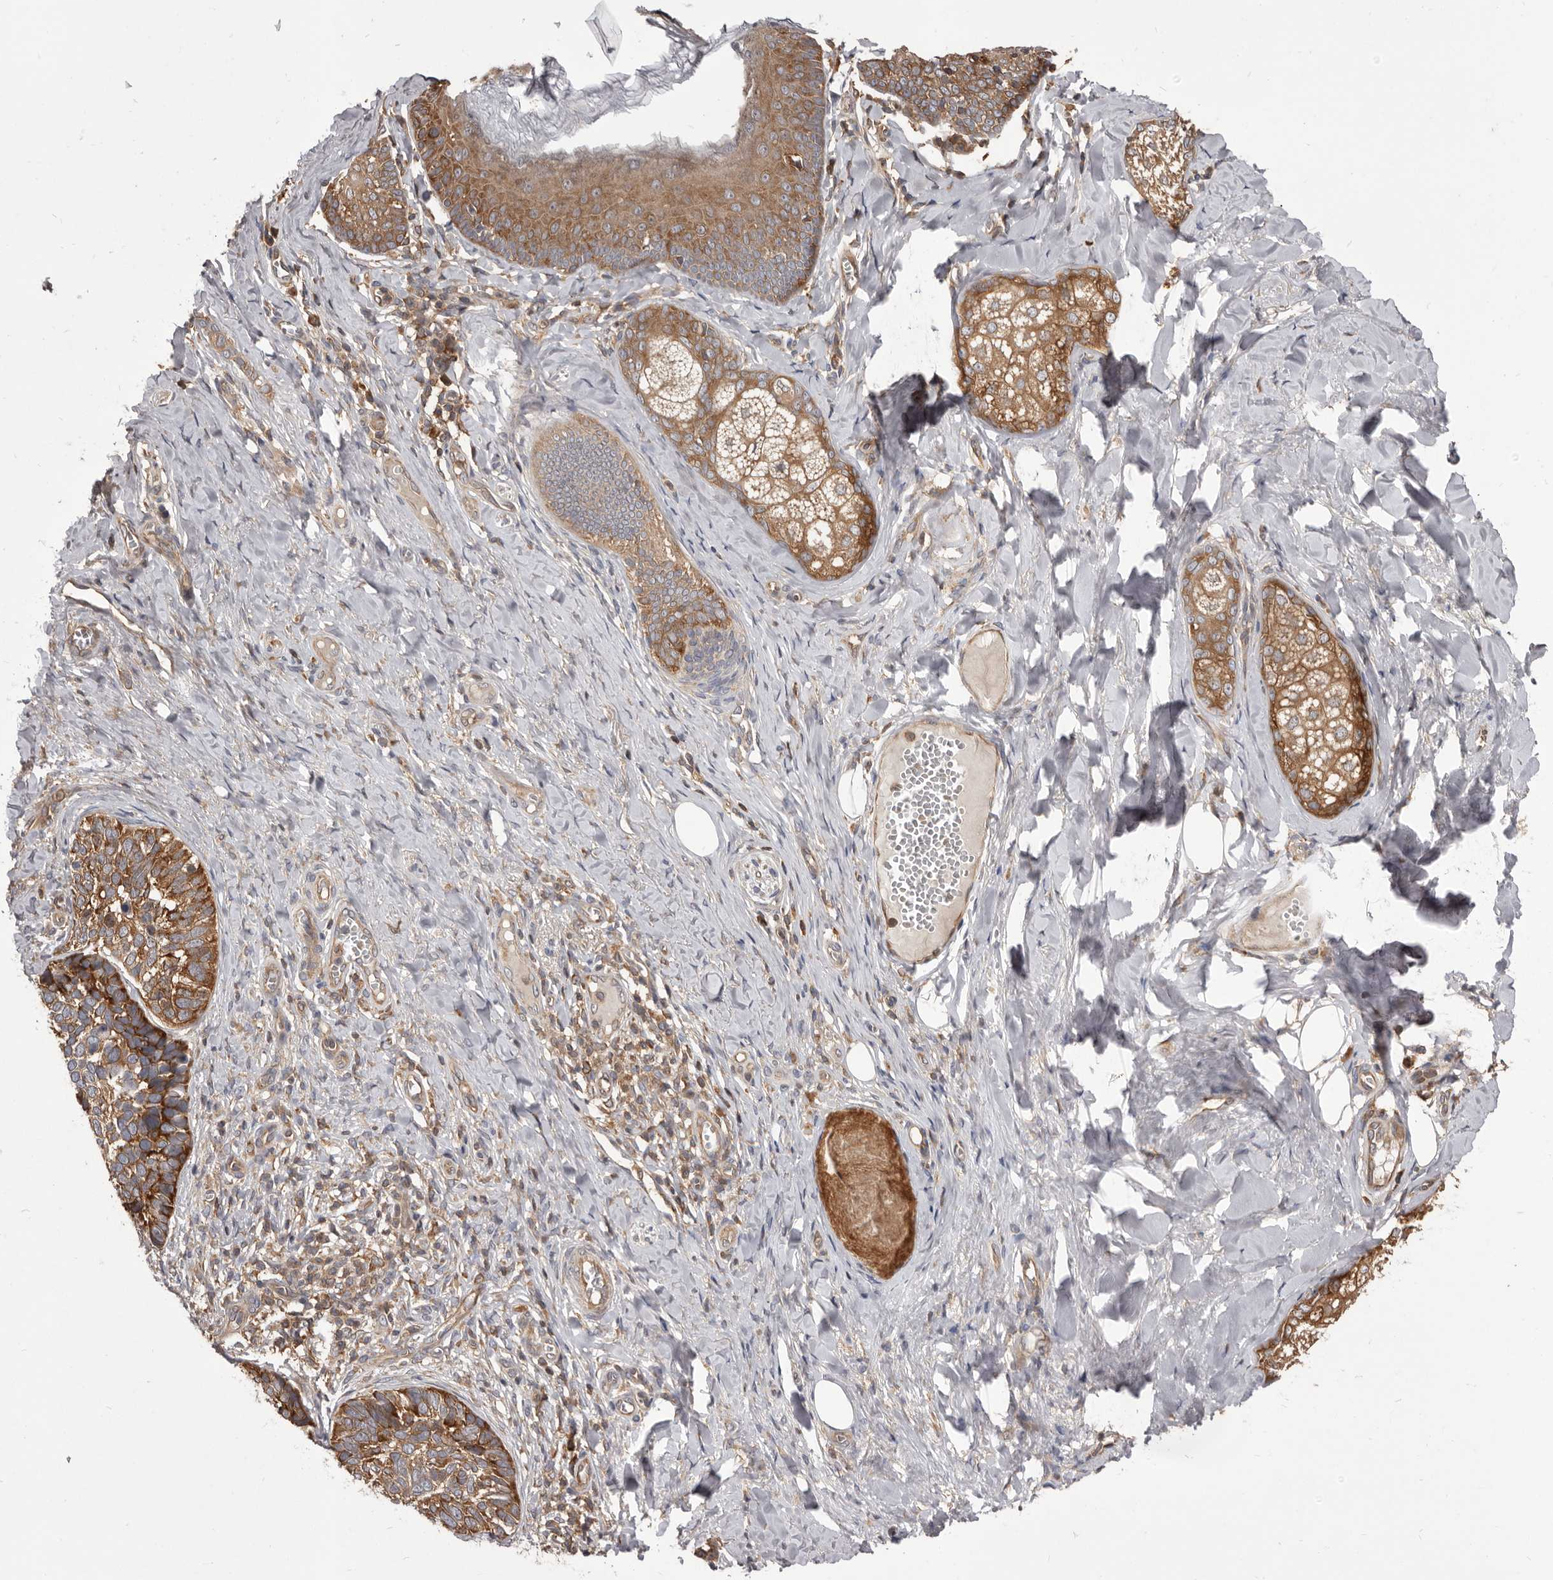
{"staining": {"intensity": "moderate", "quantity": ">75%", "location": "cytoplasmic/membranous"}, "tissue": "skin cancer", "cell_type": "Tumor cells", "image_type": "cancer", "snomed": [{"axis": "morphology", "description": "Basal cell carcinoma"}, {"axis": "topography", "description": "Skin"}], "caption": "Protein expression analysis of human skin cancer reveals moderate cytoplasmic/membranous staining in about >75% of tumor cells.", "gene": "HBS1L", "patient": {"sex": "male", "age": 62}}